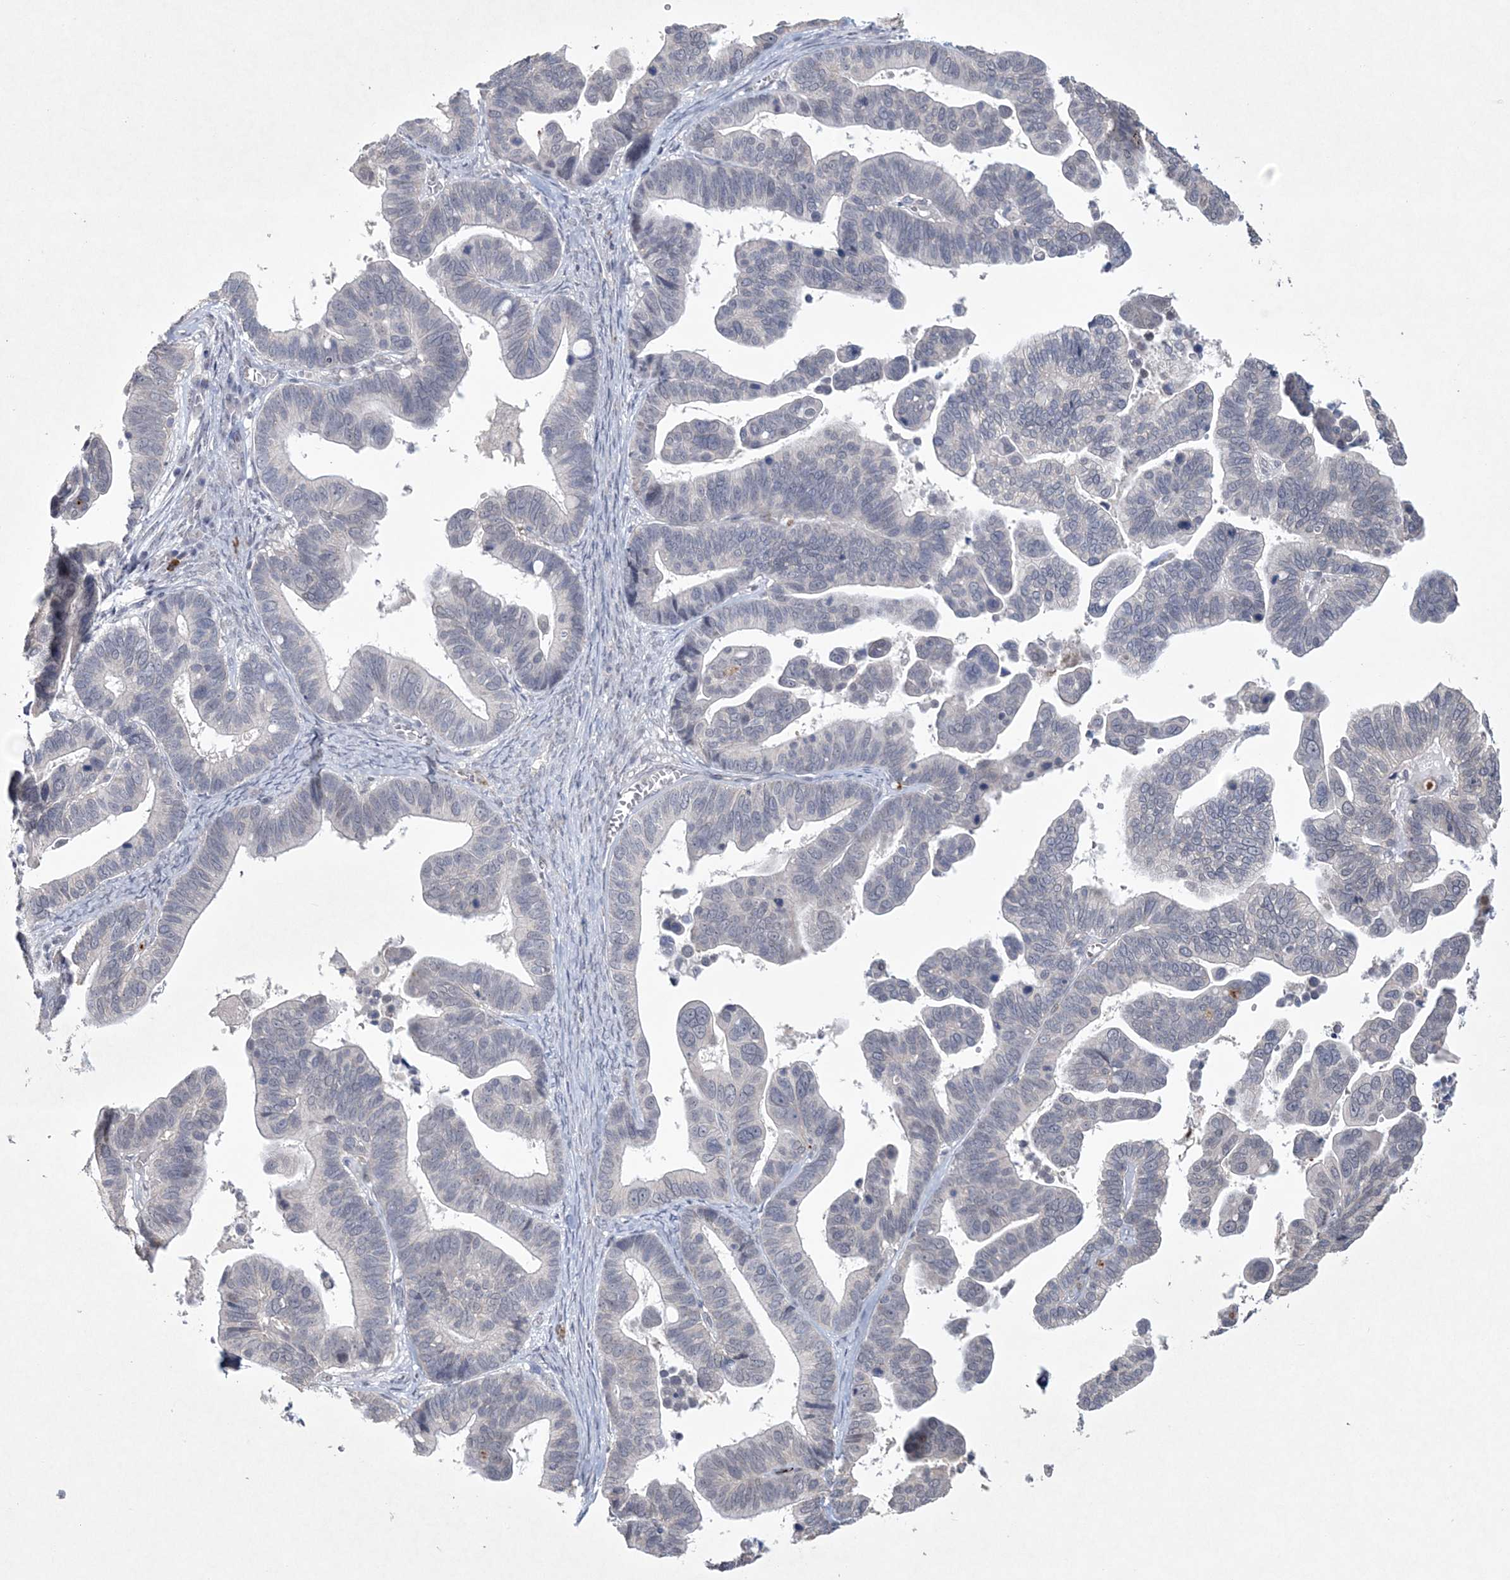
{"staining": {"intensity": "negative", "quantity": "none", "location": "none"}, "tissue": "ovarian cancer", "cell_type": "Tumor cells", "image_type": "cancer", "snomed": [{"axis": "morphology", "description": "Cystadenocarcinoma, serous, NOS"}, {"axis": "topography", "description": "Ovary"}], "caption": "Tumor cells are negative for protein expression in human serous cystadenocarcinoma (ovarian). (IHC, brightfield microscopy, high magnification).", "gene": "DPCD", "patient": {"sex": "female", "age": 56}}